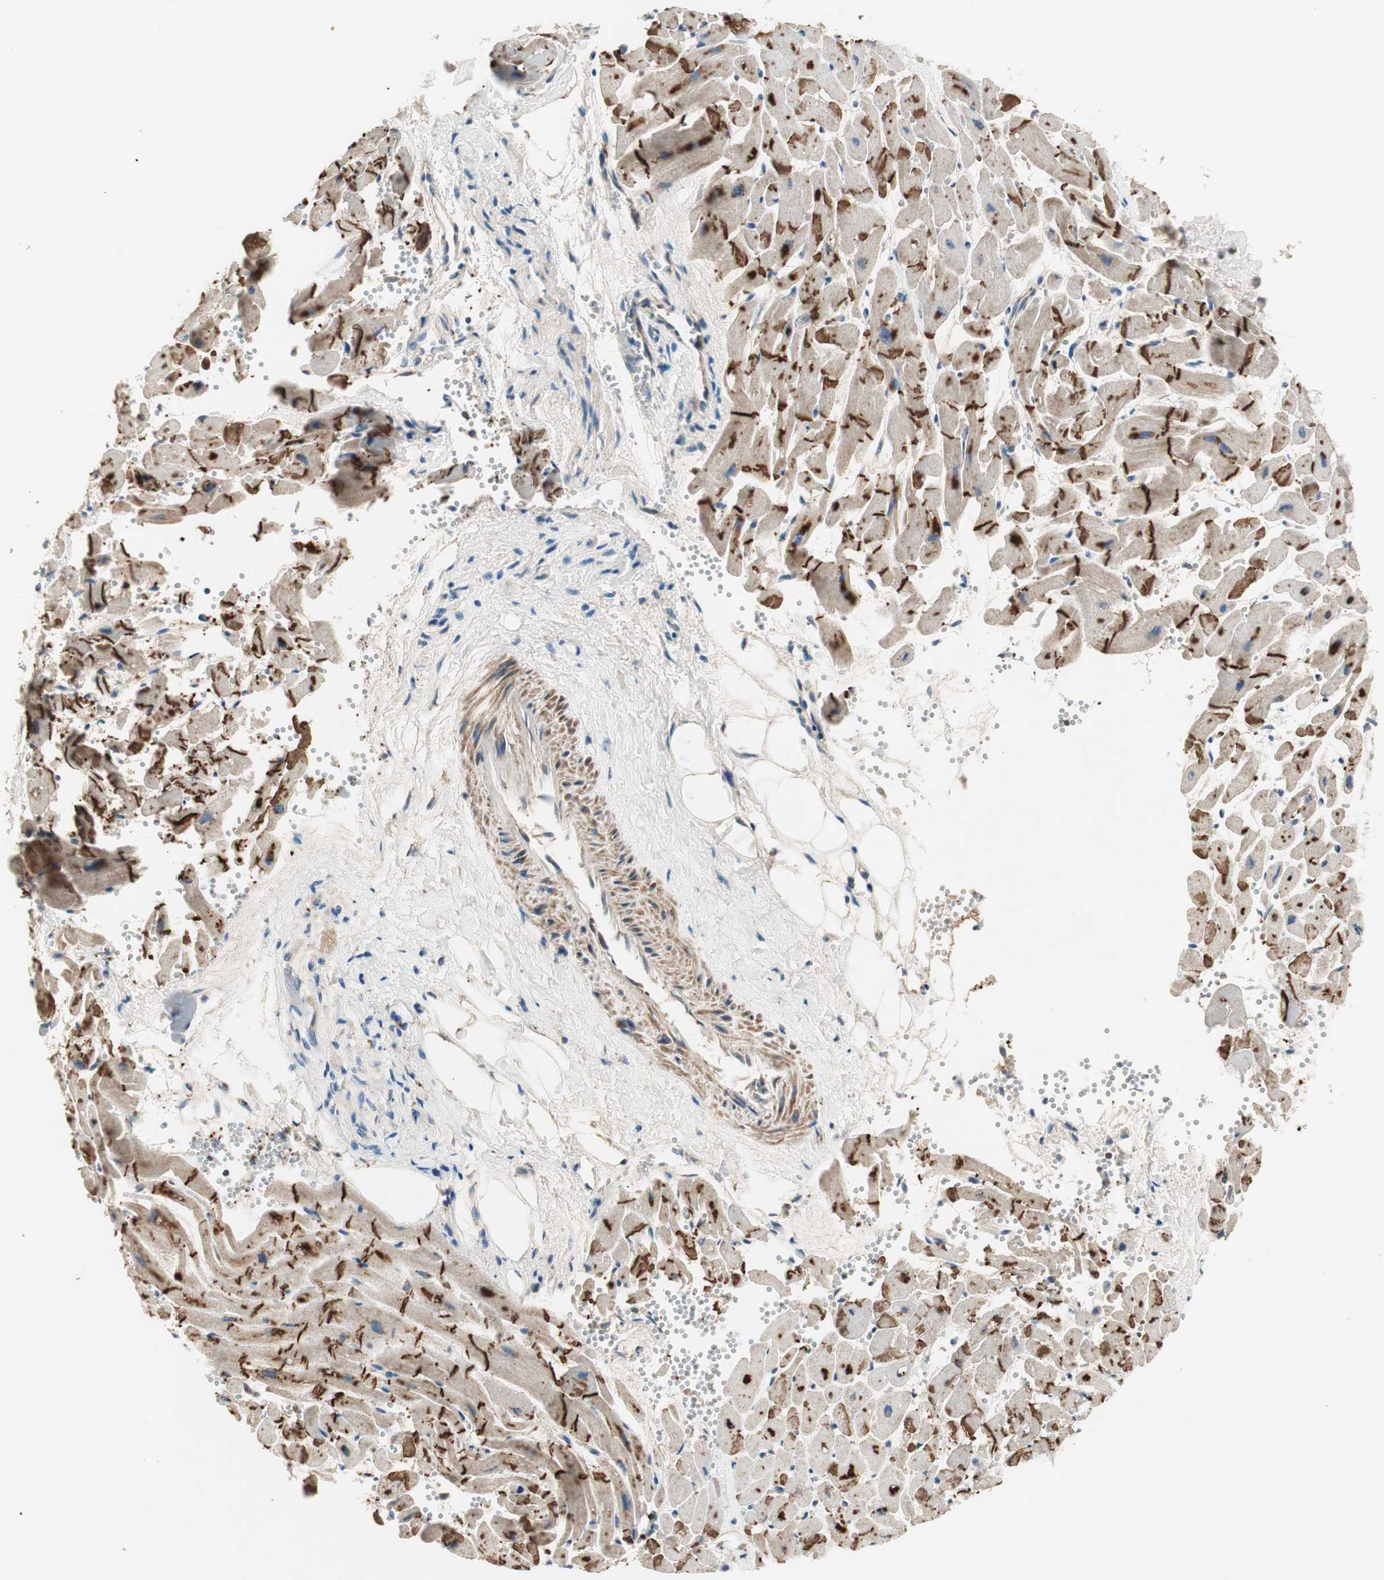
{"staining": {"intensity": "strong", "quantity": "25%-75%", "location": "cytoplasmic/membranous"}, "tissue": "heart muscle", "cell_type": "Cardiomyocytes", "image_type": "normal", "snomed": [{"axis": "morphology", "description": "Normal tissue, NOS"}, {"axis": "topography", "description": "Heart"}], "caption": "A brown stain labels strong cytoplasmic/membranous positivity of a protein in cardiomyocytes of unremarkable human heart muscle.", "gene": "HPN", "patient": {"sex": "female", "age": 19}}